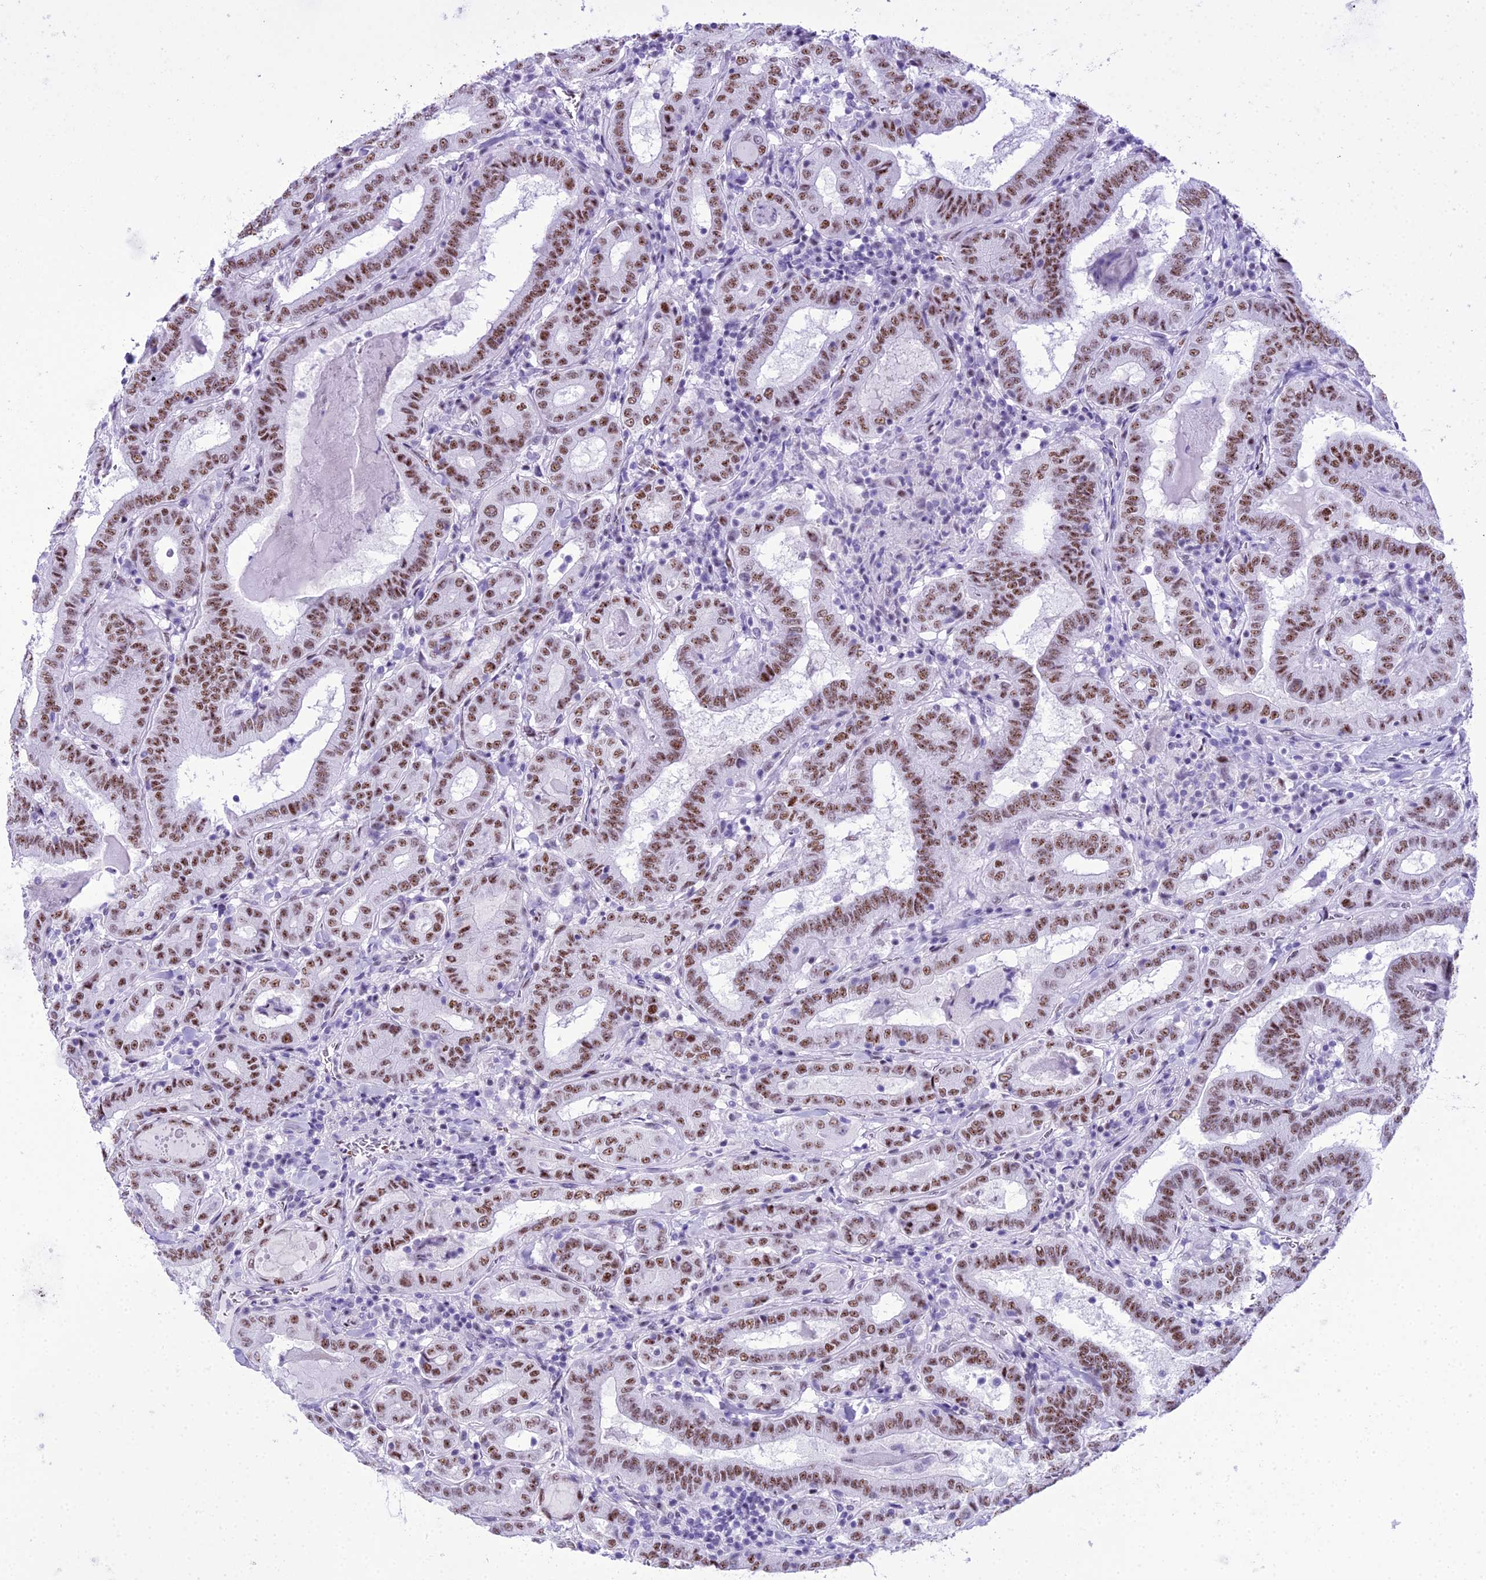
{"staining": {"intensity": "moderate", "quantity": ">75%", "location": "nuclear"}, "tissue": "thyroid cancer", "cell_type": "Tumor cells", "image_type": "cancer", "snomed": [{"axis": "morphology", "description": "Papillary adenocarcinoma, NOS"}, {"axis": "topography", "description": "Thyroid gland"}], "caption": "This micrograph exhibits immunohistochemistry staining of papillary adenocarcinoma (thyroid), with medium moderate nuclear staining in about >75% of tumor cells.", "gene": "RNPS1", "patient": {"sex": "female", "age": 72}}